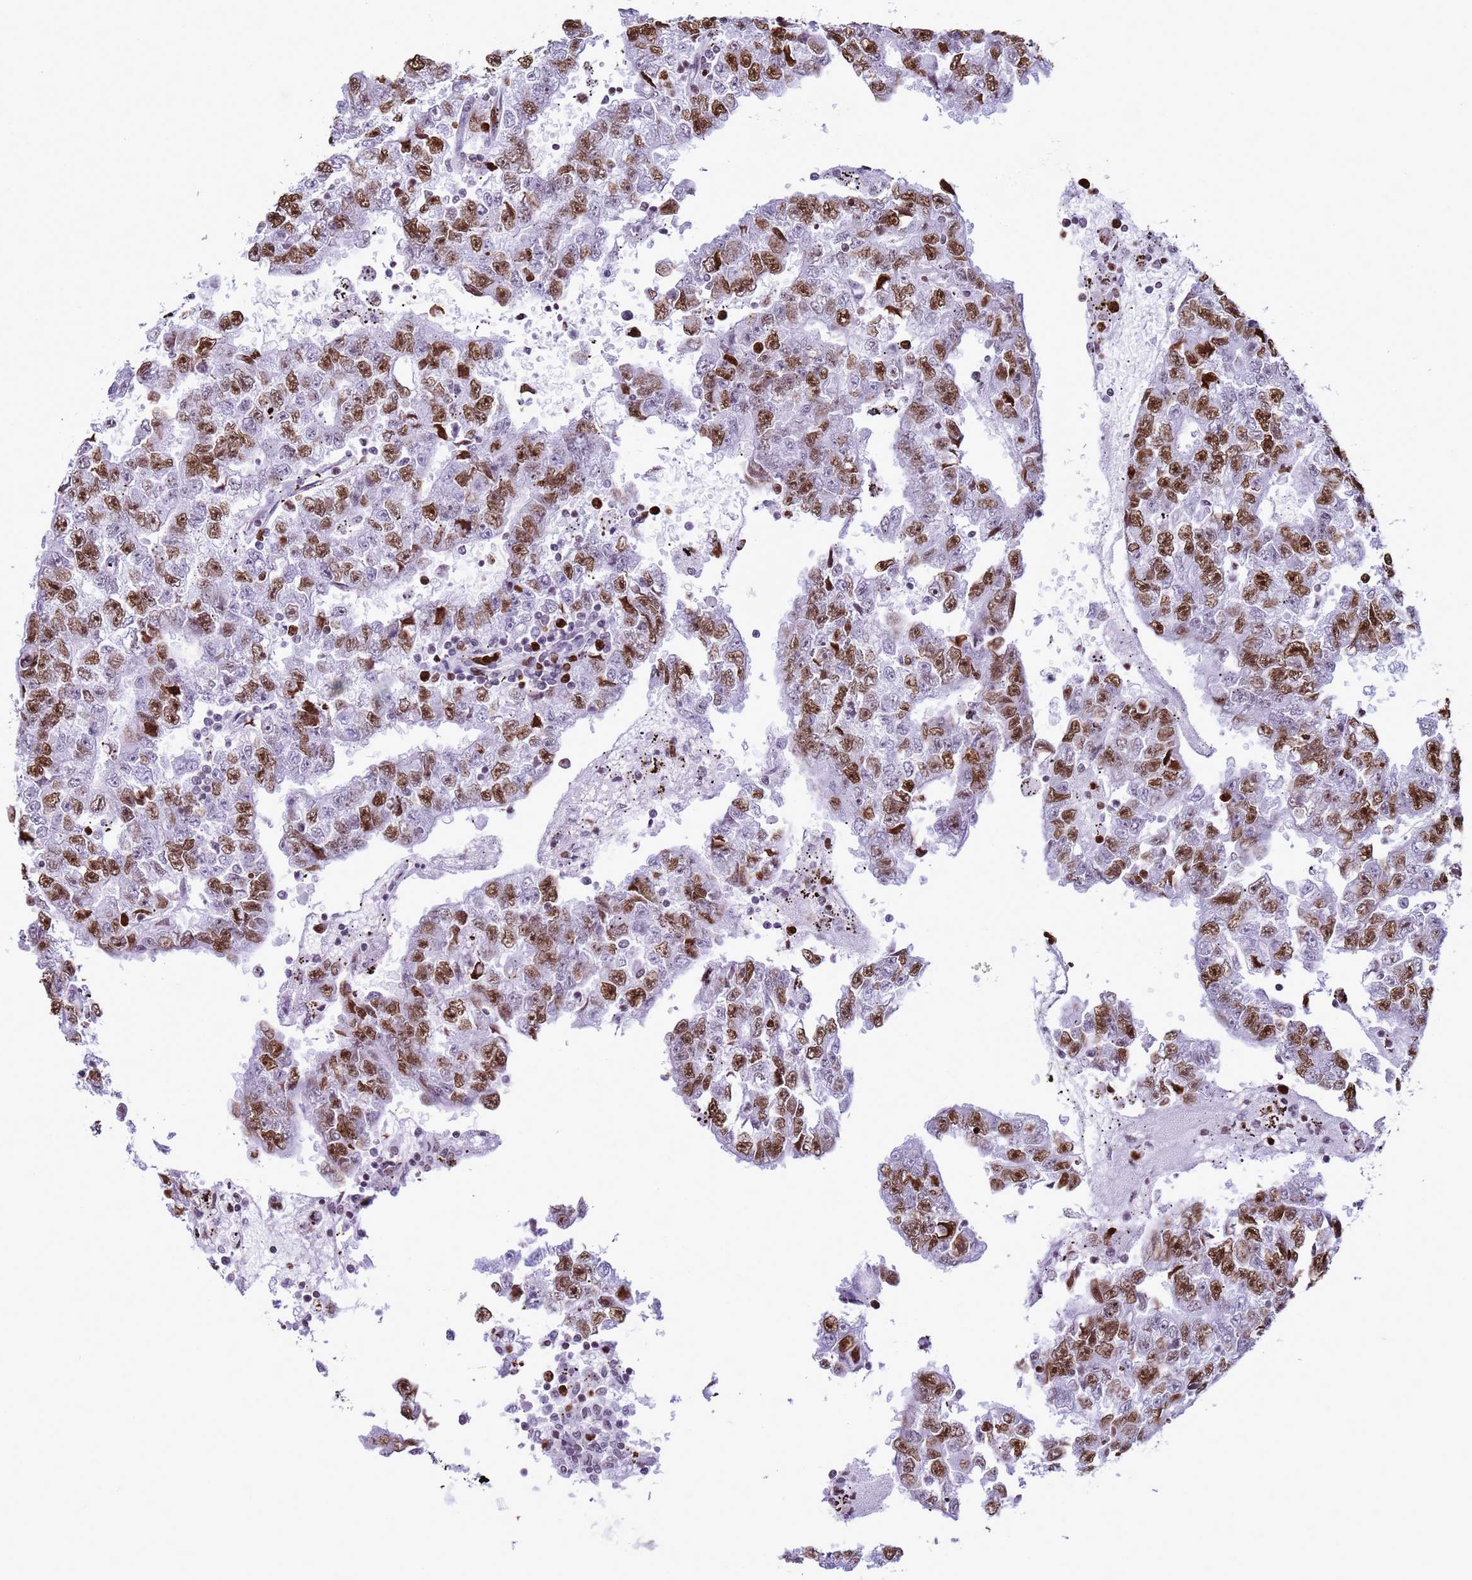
{"staining": {"intensity": "strong", "quantity": ">75%", "location": "nuclear"}, "tissue": "testis cancer", "cell_type": "Tumor cells", "image_type": "cancer", "snomed": [{"axis": "morphology", "description": "Carcinoma, Embryonal, NOS"}, {"axis": "topography", "description": "Testis"}], "caption": "Testis cancer (embryonal carcinoma) stained with immunohistochemistry (IHC) displays strong nuclear expression in approximately >75% of tumor cells.", "gene": "H4C8", "patient": {"sex": "male", "age": 25}}